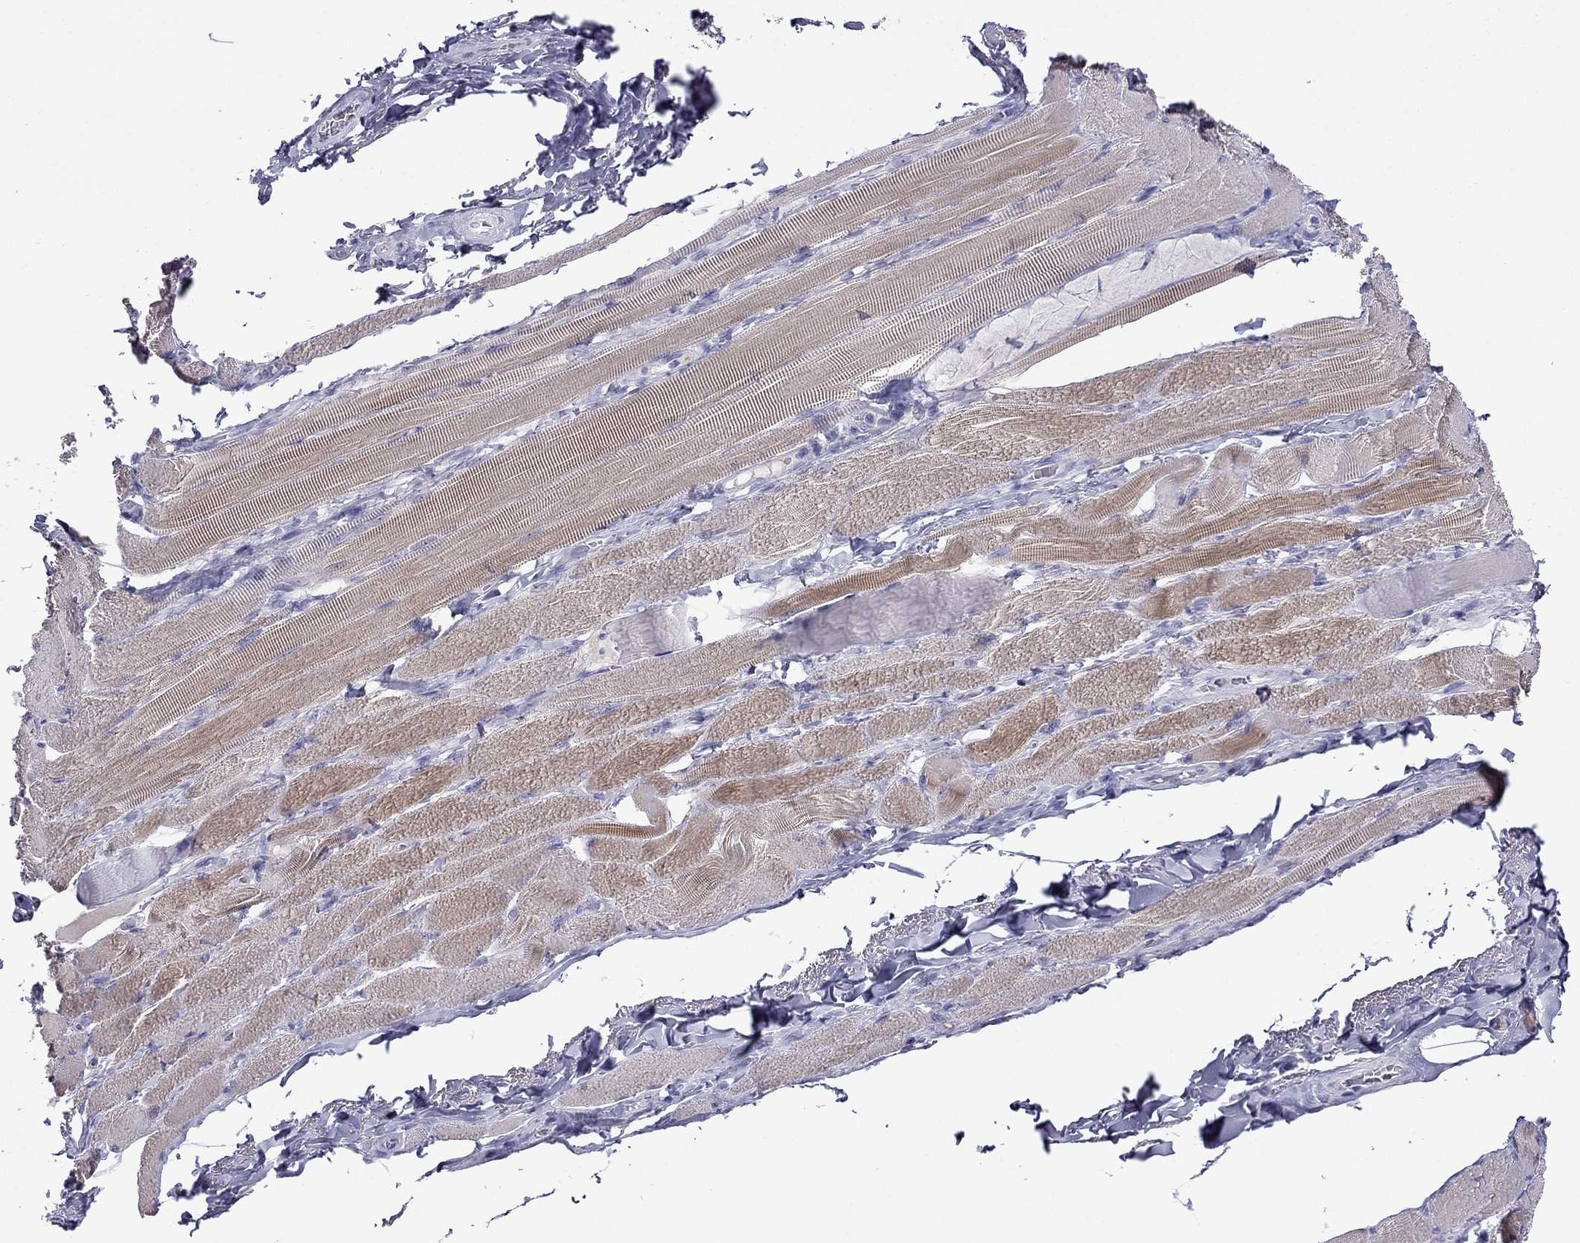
{"staining": {"intensity": "weak", "quantity": "25%-75%", "location": "cytoplasmic/membranous"}, "tissue": "skeletal muscle", "cell_type": "Myocytes", "image_type": "normal", "snomed": [{"axis": "morphology", "description": "Normal tissue, NOS"}, {"axis": "topography", "description": "Skeletal muscle"}, {"axis": "topography", "description": "Anal"}, {"axis": "topography", "description": "Peripheral nerve tissue"}], "caption": "A brown stain labels weak cytoplasmic/membranous expression of a protein in myocytes of normal skeletal muscle.", "gene": "CDHR4", "patient": {"sex": "male", "age": 53}}